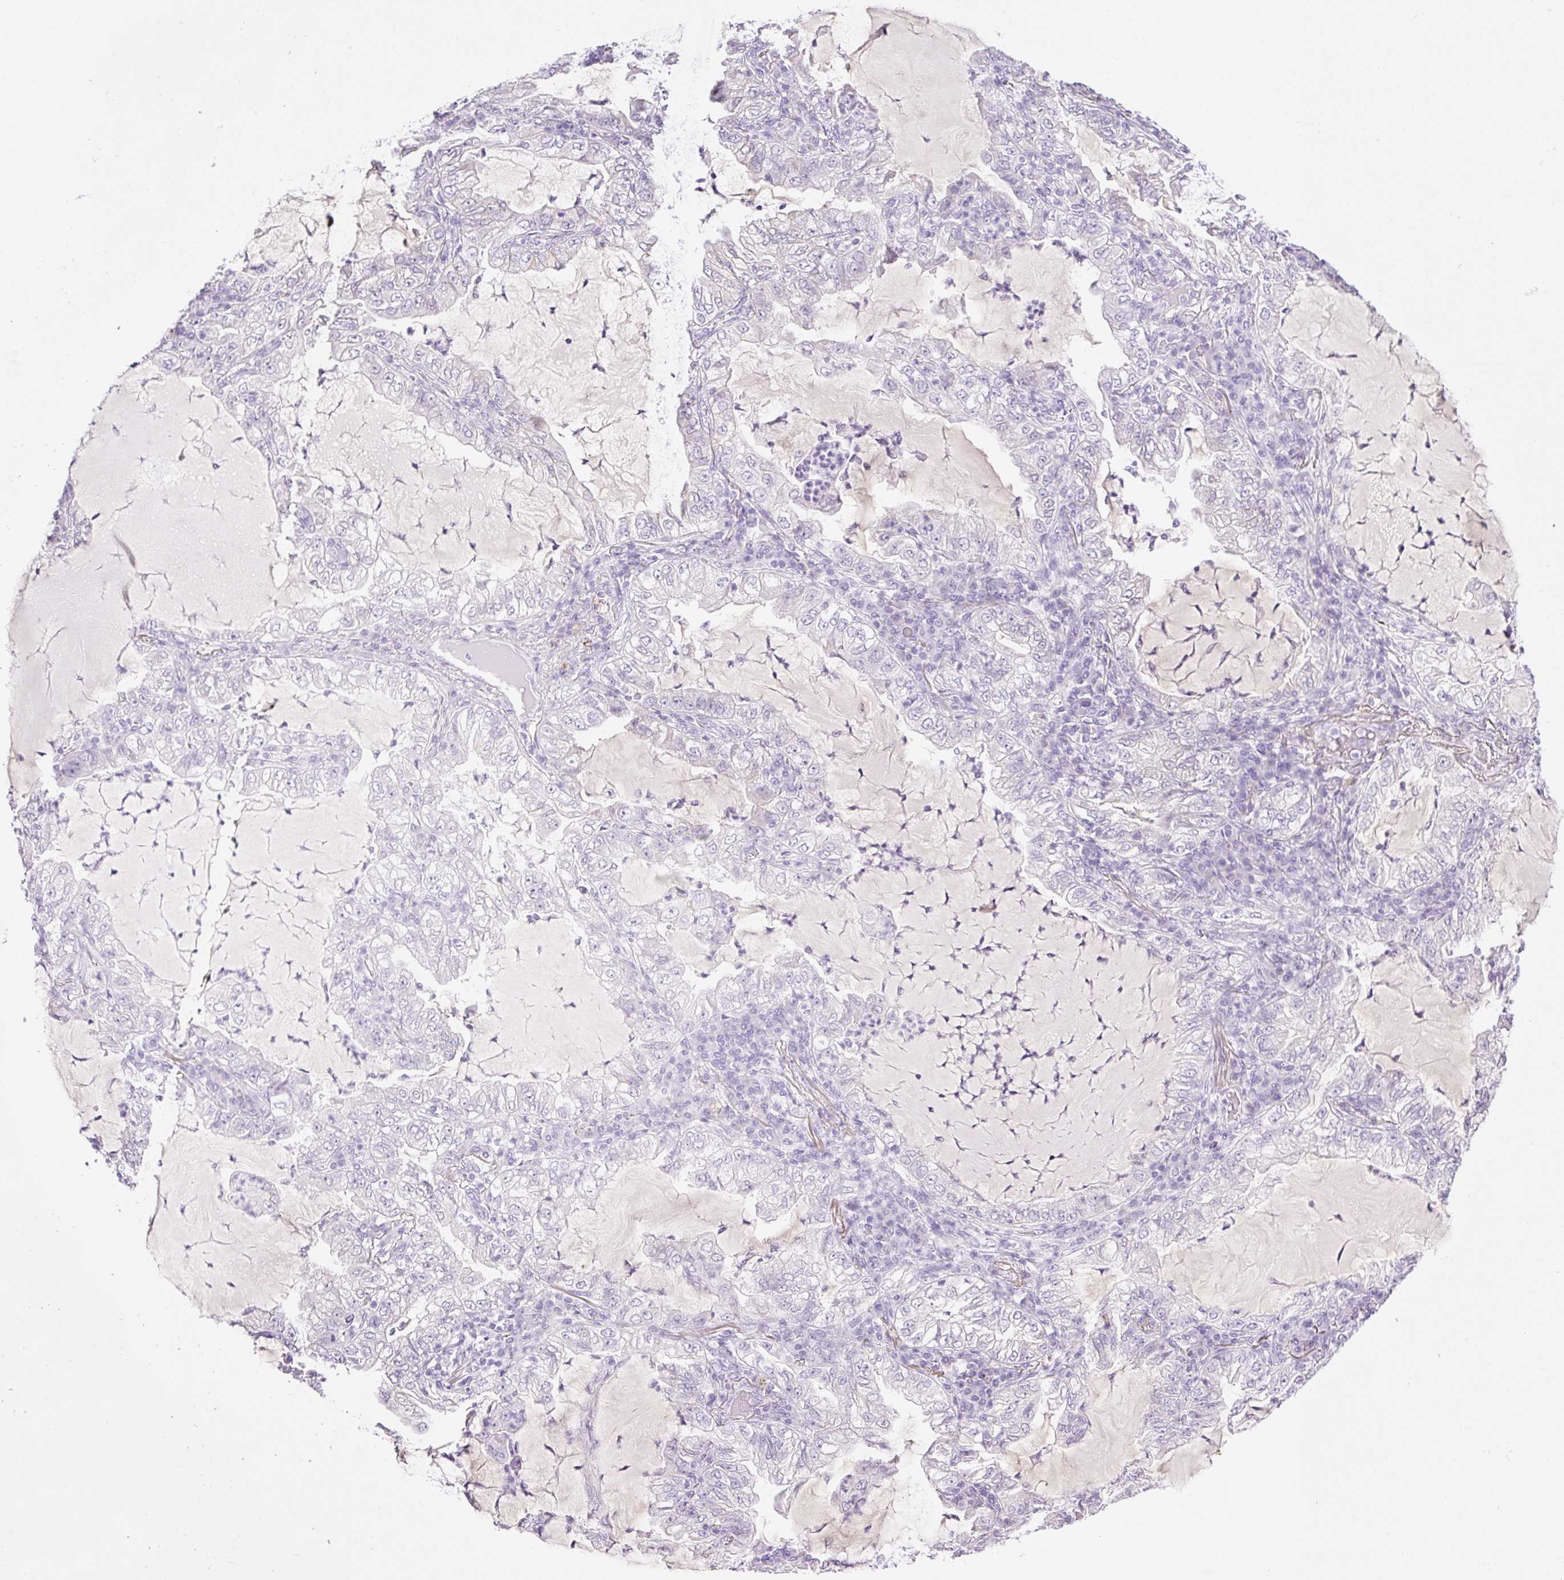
{"staining": {"intensity": "negative", "quantity": "none", "location": "none"}, "tissue": "lung cancer", "cell_type": "Tumor cells", "image_type": "cancer", "snomed": [{"axis": "morphology", "description": "Adenocarcinoma, NOS"}, {"axis": "topography", "description": "Lung"}], "caption": "A photomicrograph of adenocarcinoma (lung) stained for a protein shows no brown staining in tumor cells.", "gene": "PALM3", "patient": {"sex": "female", "age": 73}}